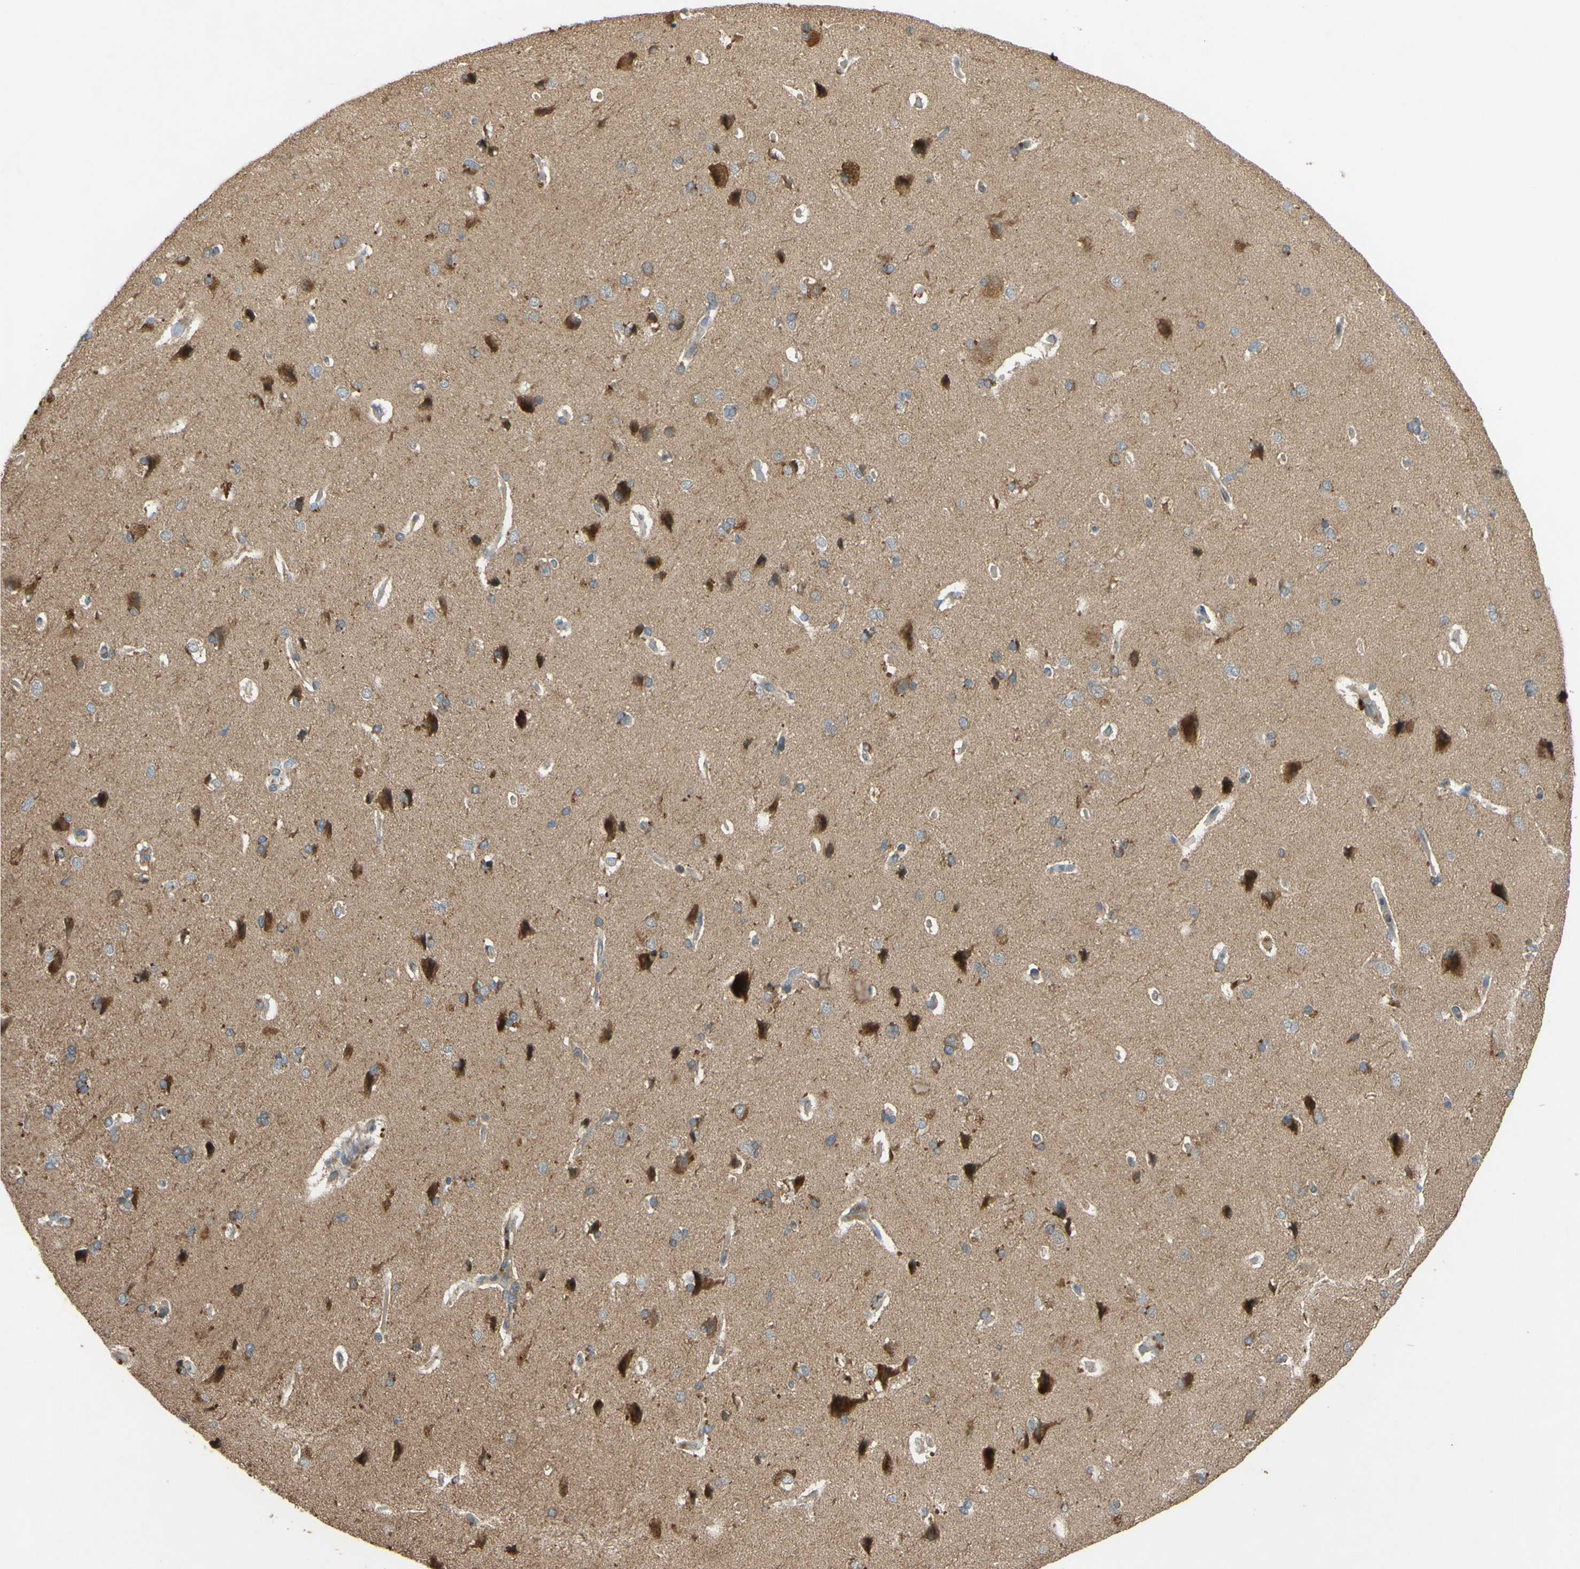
{"staining": {"intensity": "weak", "quantity": "25%-75%", "location": "cytoplasmic/membranous"}, "tissue": "cerebral cortex", "cell_type": "Endothelial cells", "image_type": "normal", "snomed": [{"axis": "morphology", "description": "Normal tissue, NOS"}, {"axis": "topography", "description": "Cerebral cortex"}], "caption": "This image exhibits normal cerebral cortex stained with immunohistochemistry (IHC) to label a protein in brown. The cytoplasmic/membranous of endothelial cells show weak positivity for the protein. Nuclei are counter-stained blue.", "gene": "PARD6A", "patient": {"sex": "male", "age": 62}}